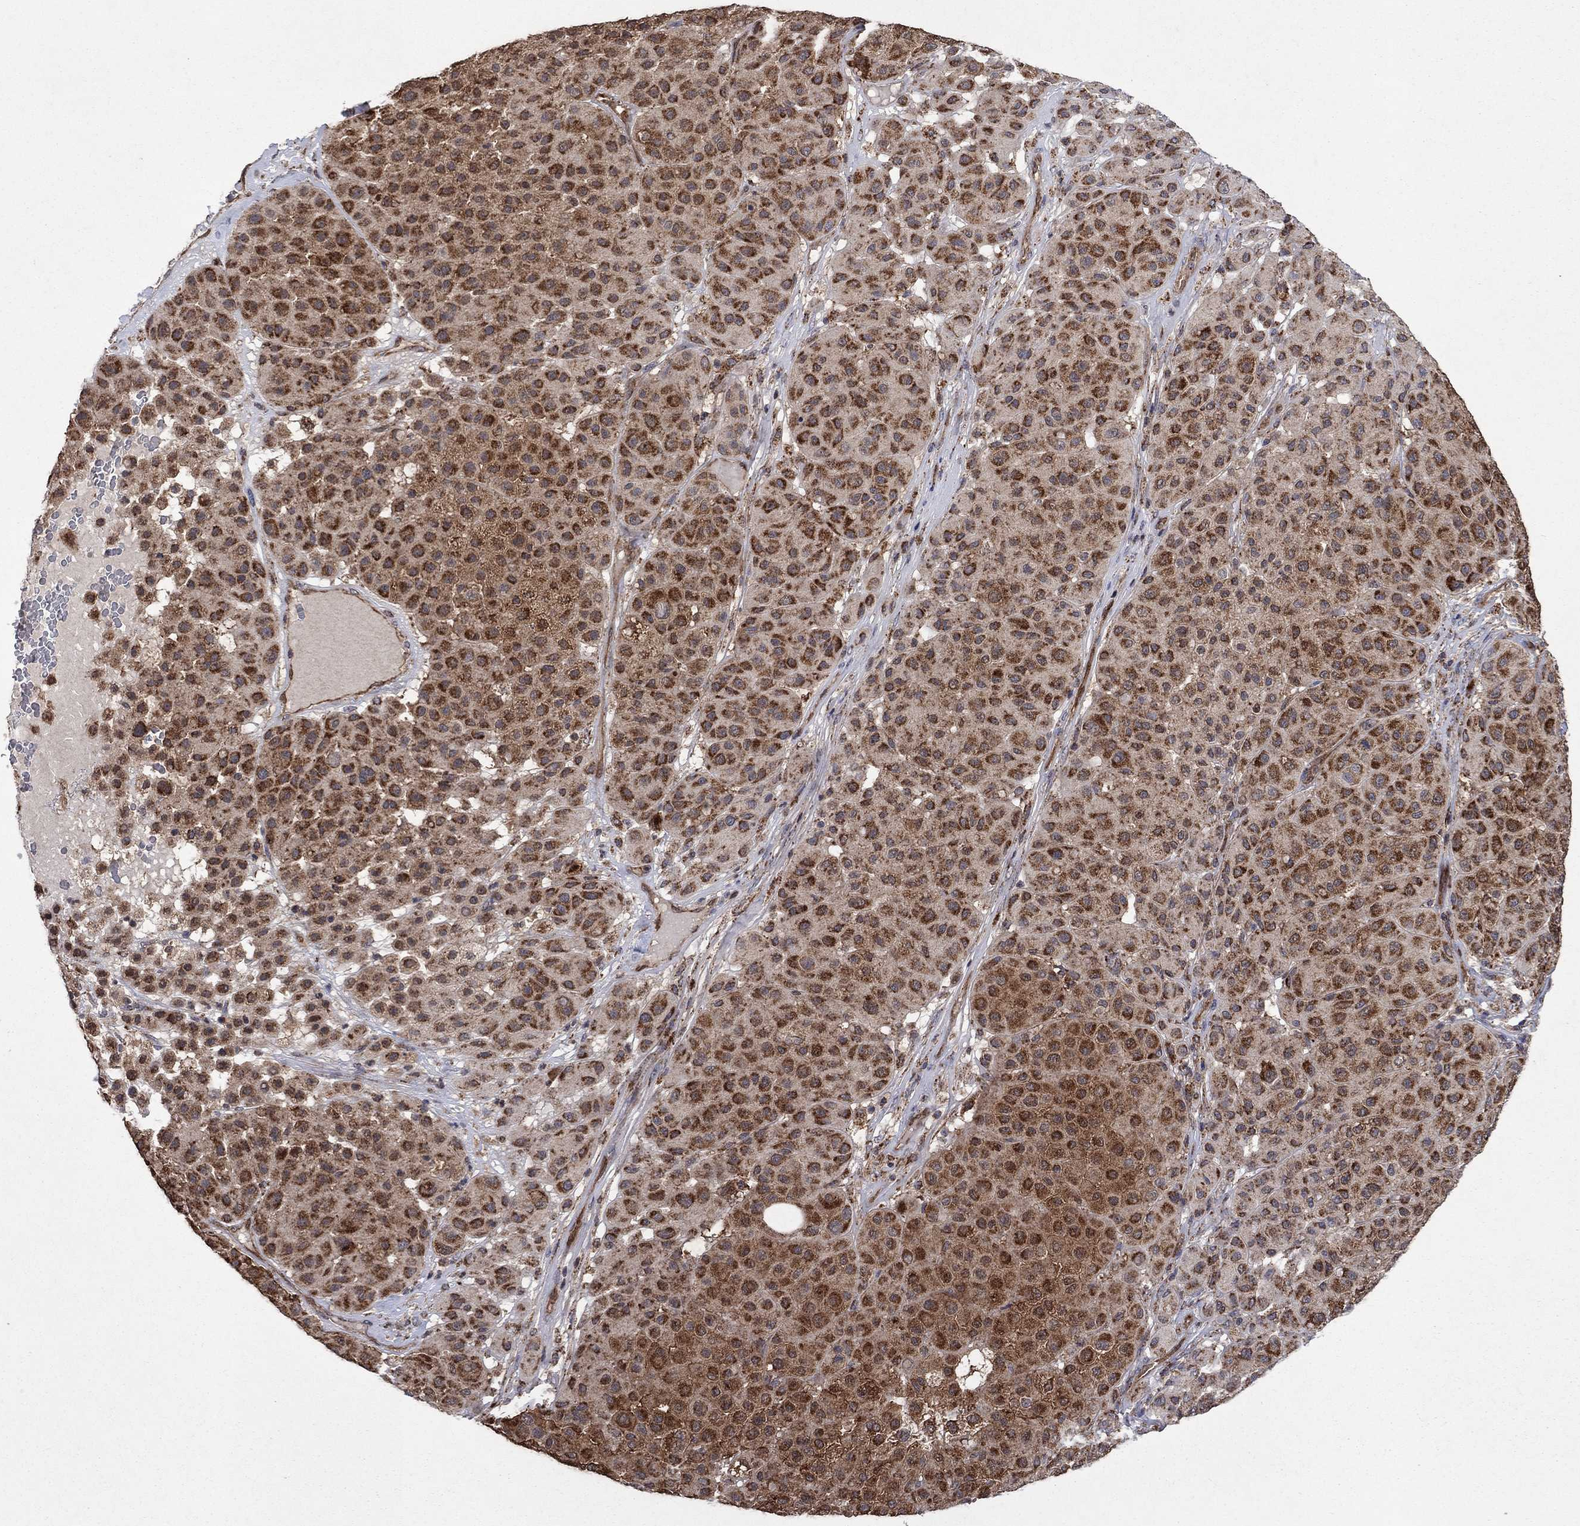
{"staining": {"intensity": "strong", "quantity": ">75%", "location": "cytoplasmic/membranous"}, "tissue": "melanoma", "cell_type": "Tumor cells", "image_type": "cancer", "snomed": [{"axis": "morphology", "description": "Malignant melanoma, Metastatic site"}, {"axis": "topography", "description": "Smooth muscle"}], "caption": "Approximately >75% of tumor cells in human malignant melanoma (metastatic site) display strong cytoplasmic/membranous protein staining as visualized by brown immunohistochemical staining.", "gene": "DPH1", "patient": {"sex": "male", "age": 41}}